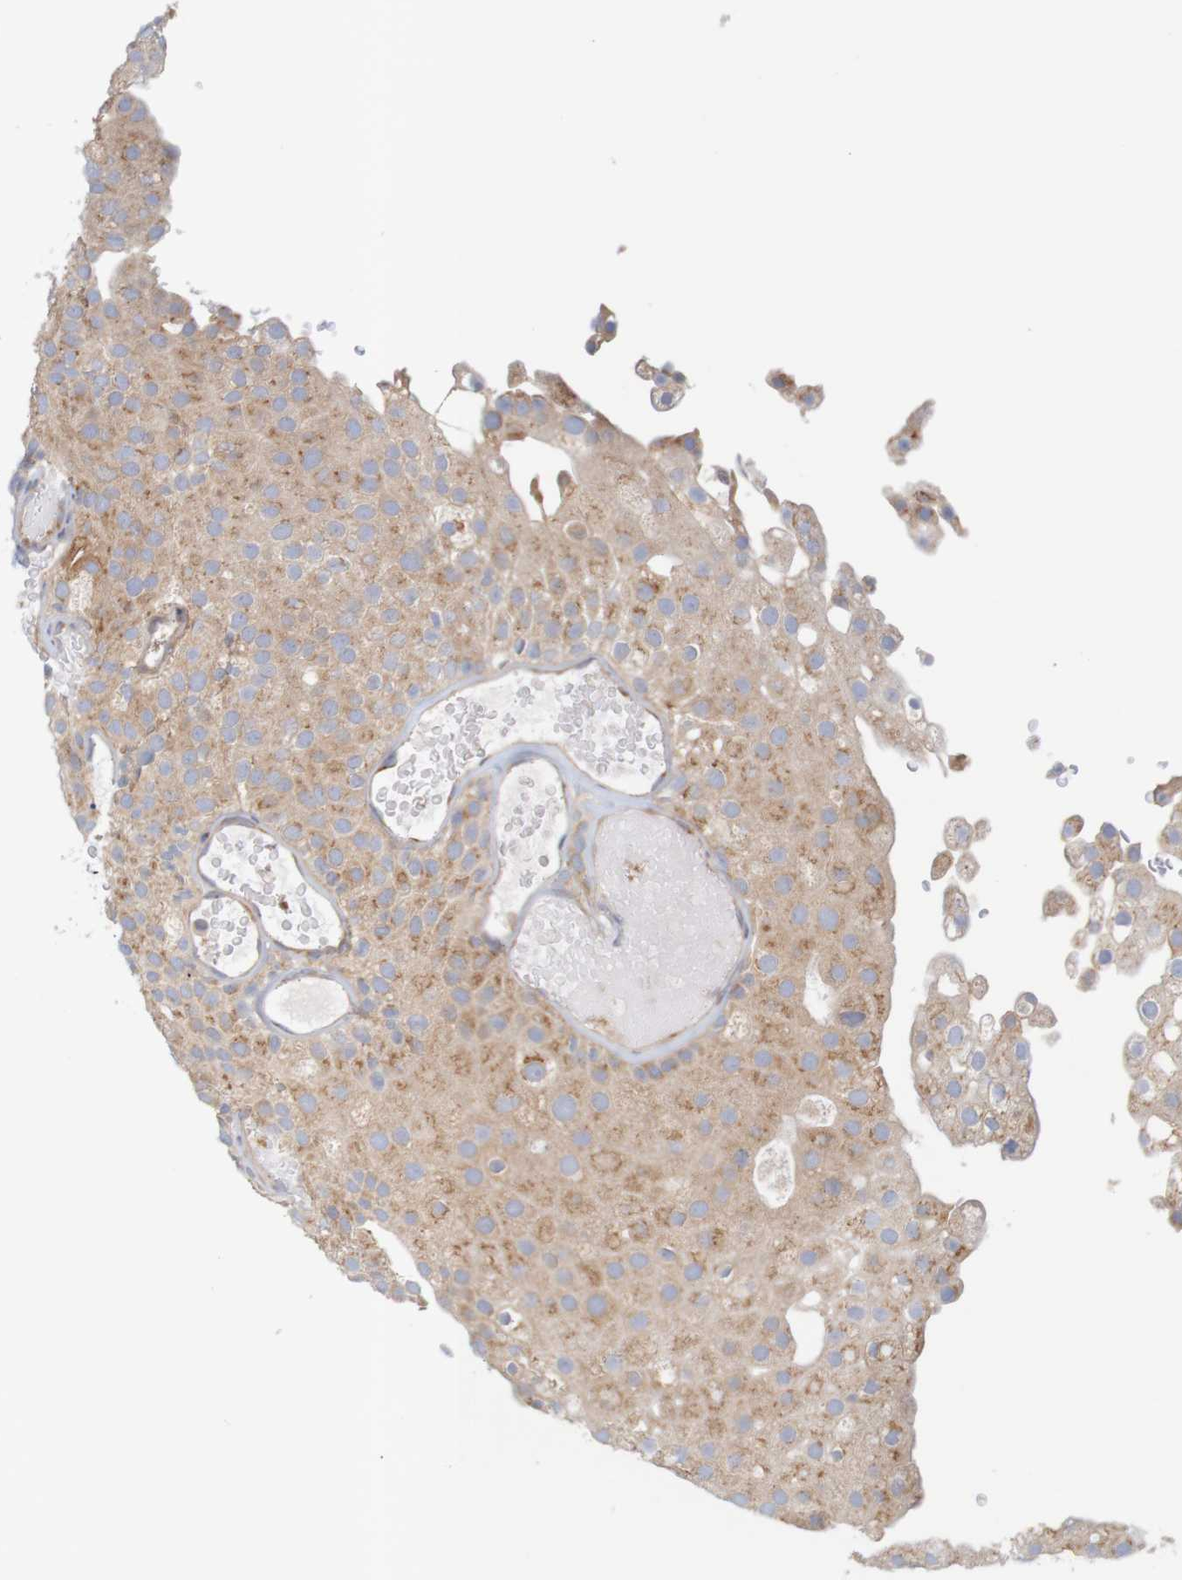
{"staining": {"intensity": "moderate", "quantity": ">75%", "location": "cytoplasmic/membranous"}, "tissue": "urothelial cancer", "cell_type": "Tumor cells", "image_type": "cancer", "snomed": [{"axis": "morphology", "description": "Urothelial carcinoma, Low grade"}, {"axis": "topography", "description": "Urinary bladder"}], "caption": "IHC of urothelial cancer shows medium levels of moderate cytoplasmic/membranous staining in approximately >75% of tumor cells.", "gene": "KRT23", "patient": {"sex": "male", "age": 78}}